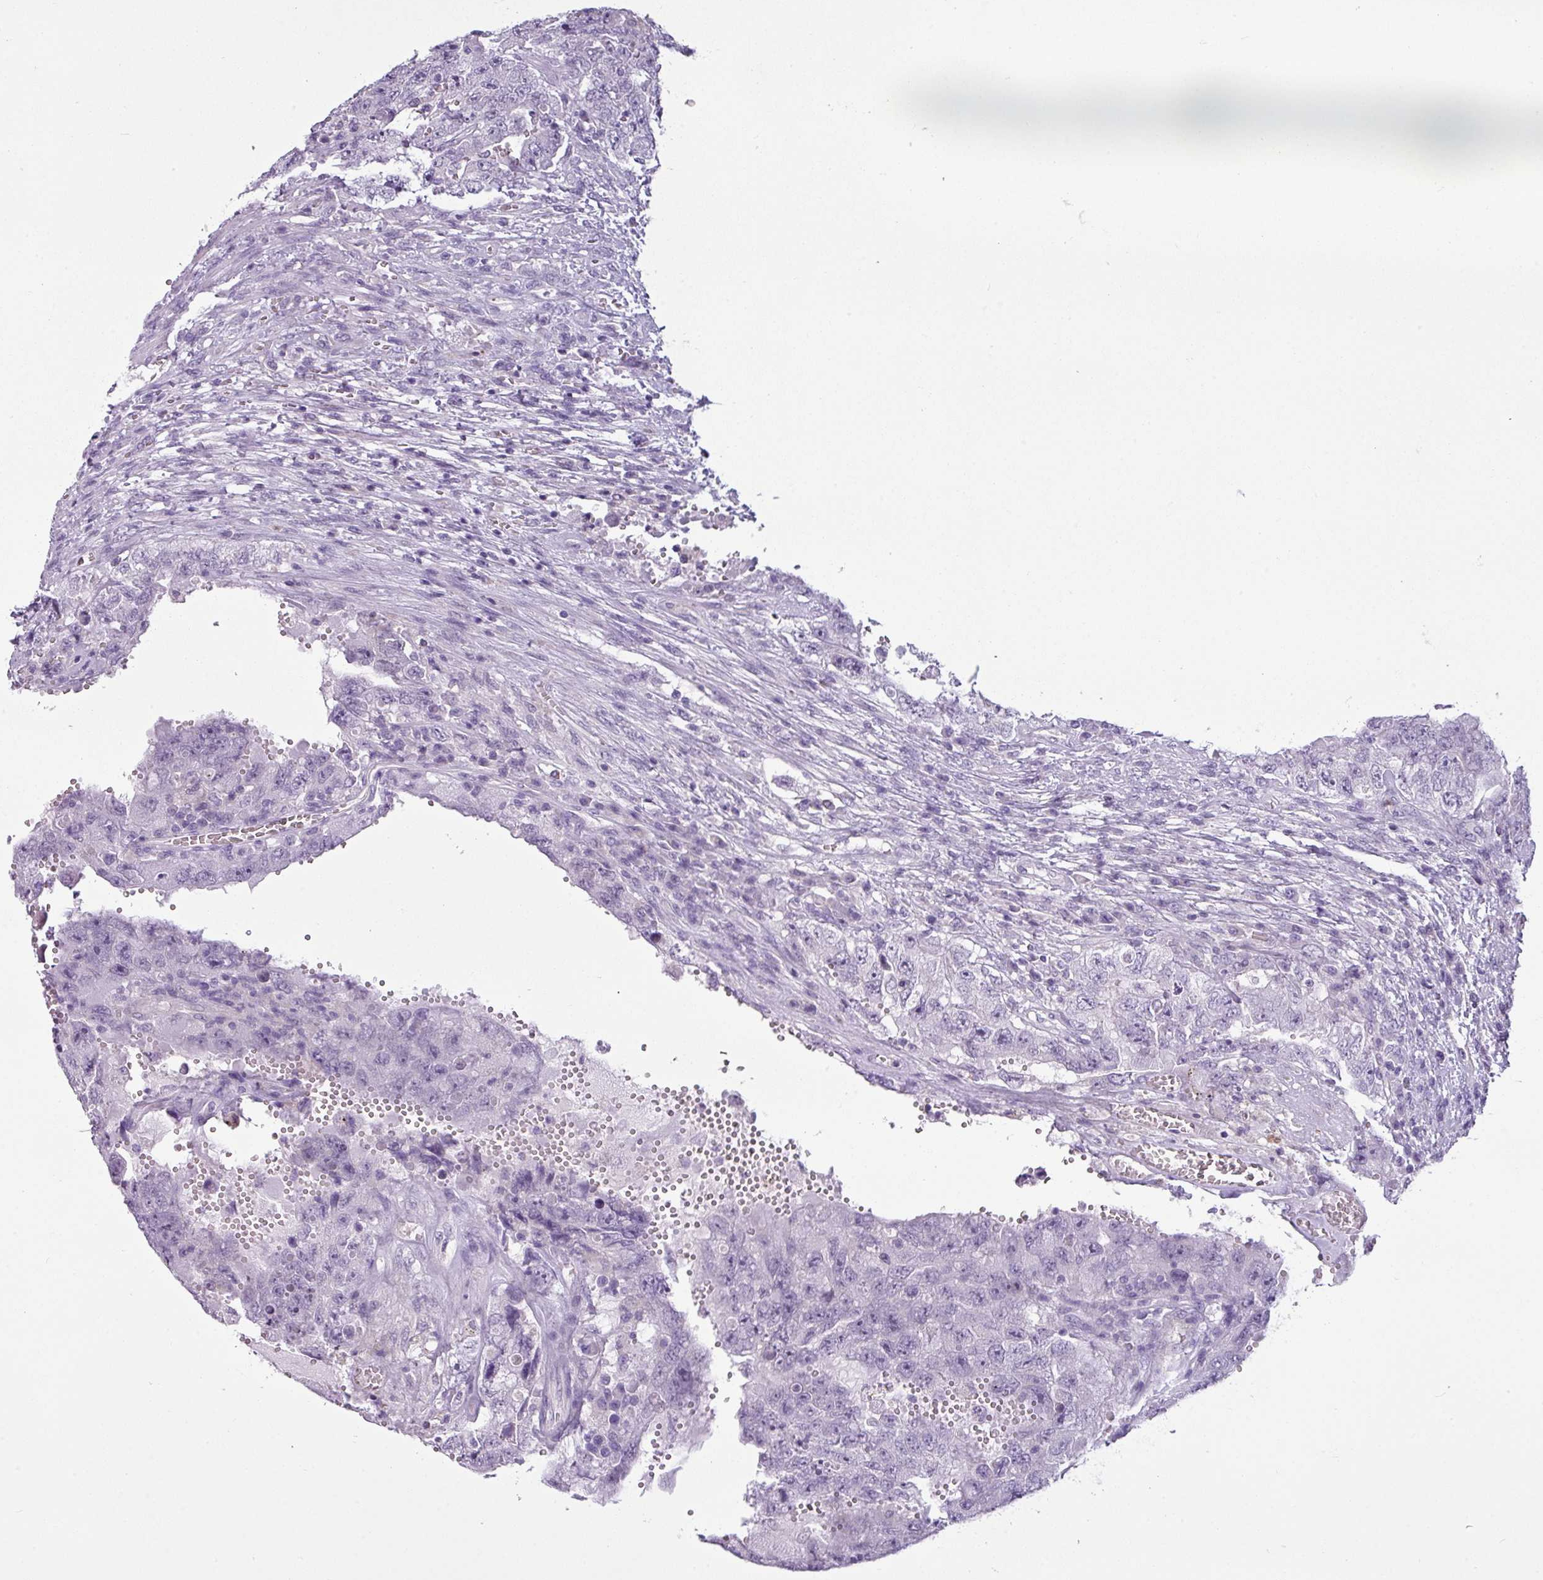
{"staining": {"intensity": "negative", "quantity": "none", "location": "none"}, "tissue": "testis cancer", "cell_type": "Tumor cells", "image_type": "cancer", "snomed": [{"axis": "morphology", "description": "Carcinoma, Embryonal, NOS"}, {"axis": "topography", "description": "Testis"}], "caption": "Protein analysis of testis cancer (embryonal carcinoma) reveals no significant expression in tumor cells.", "gene": "TMEM178B", "patient": {"sex": "male", "age": 26}}